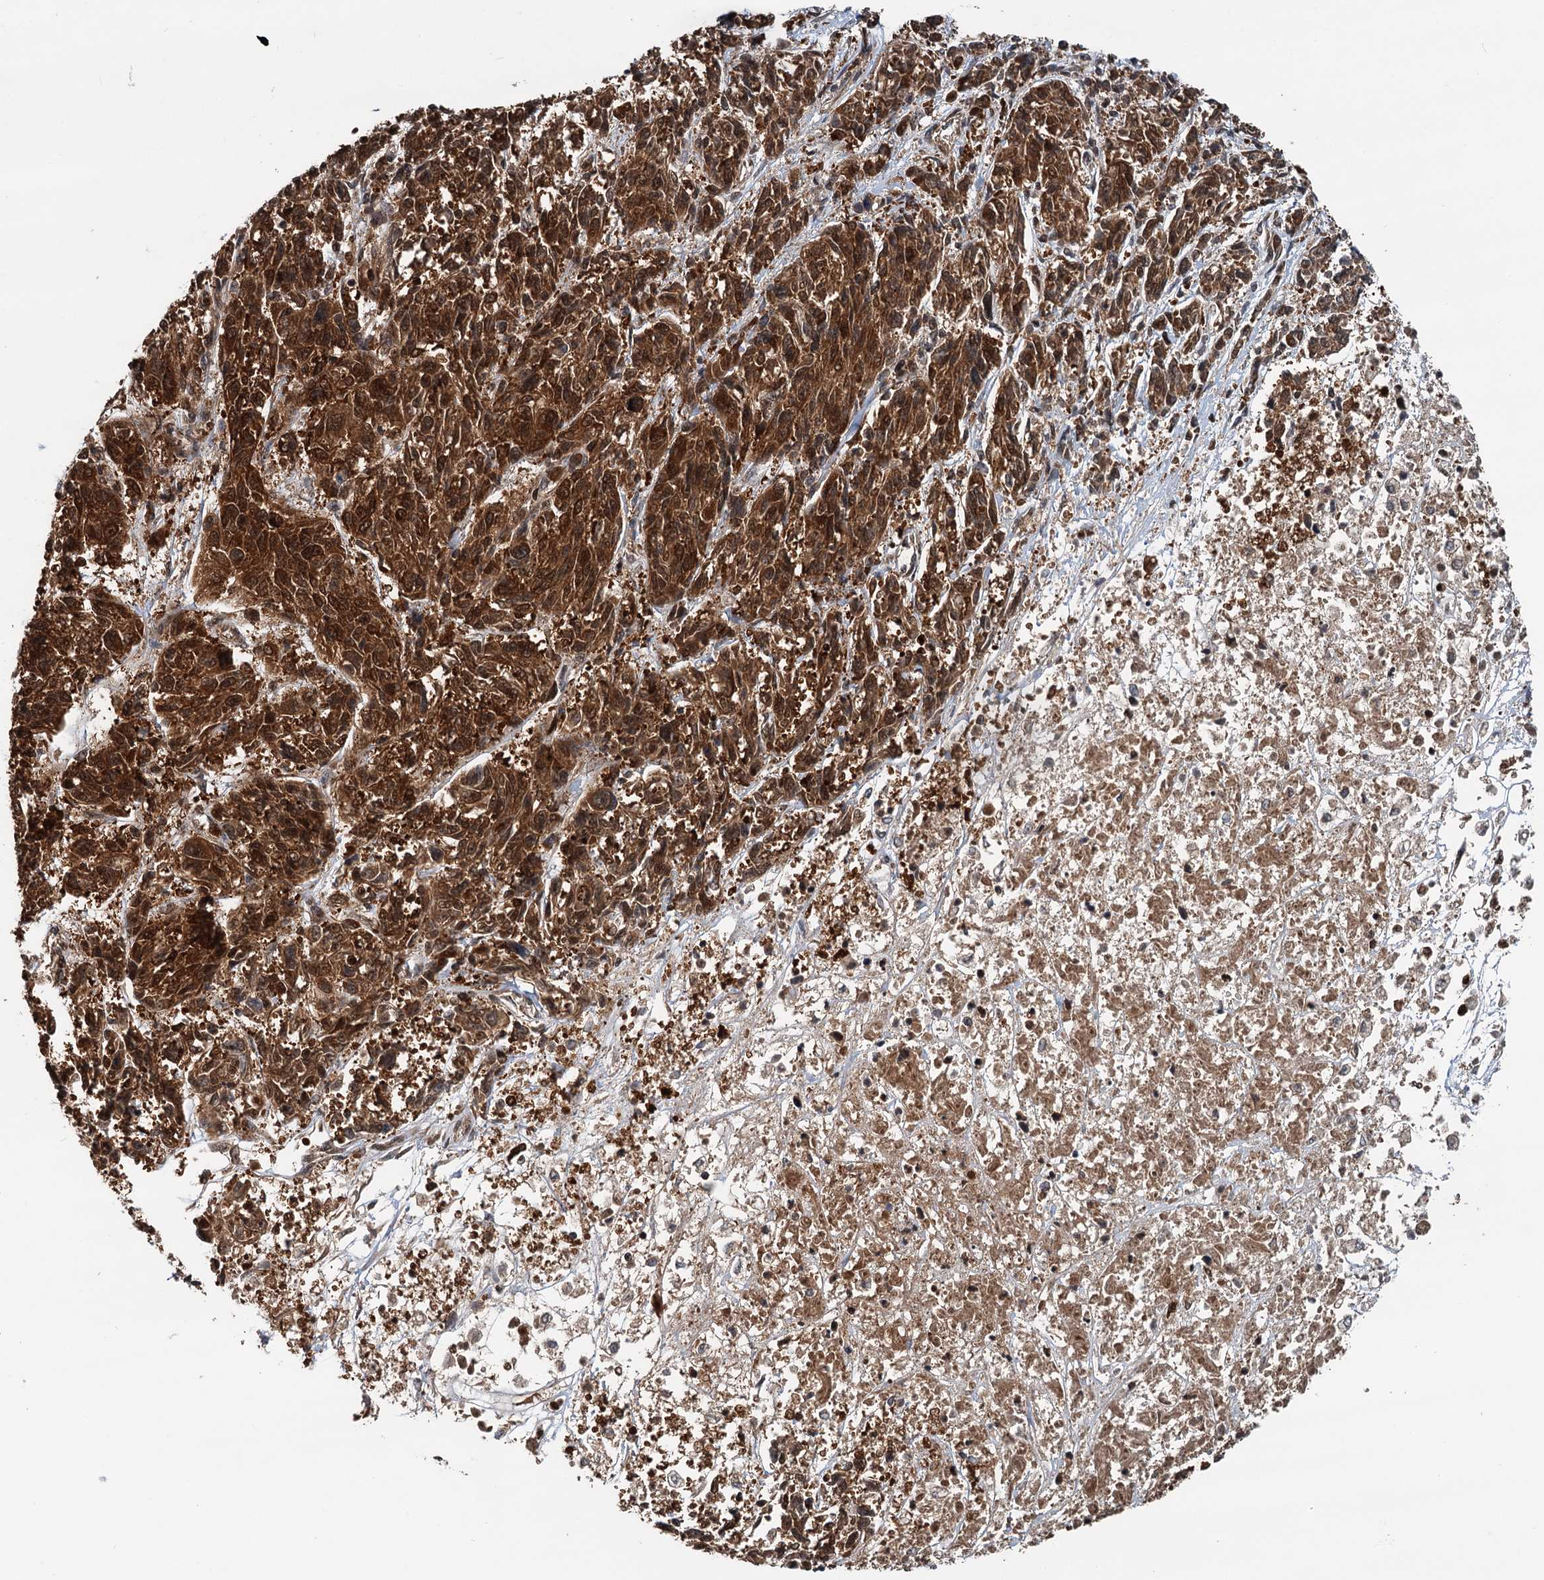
{"staining": {"intensity": "strong", "quantity": ">75%", "location": "cytoplasmic/membranous,nuclear"}, "tissue": "melanoma", "cell_type": "Tumor cells", "image_type": "cancer", "snomed": [{"axis": "morphology", "description": "Malignant melanoma, NOS"}, {"axis": "topography", "description": "Skin"}], "caption": "DAB immunohistochemical staining of human malignant melanoma reveals strong cytoplasmic/membranous and nuclear protein positivity in approximately >75% of tumor cells.", "gene": "STUB1", "patient": {"sex": "male", "age": 53}}